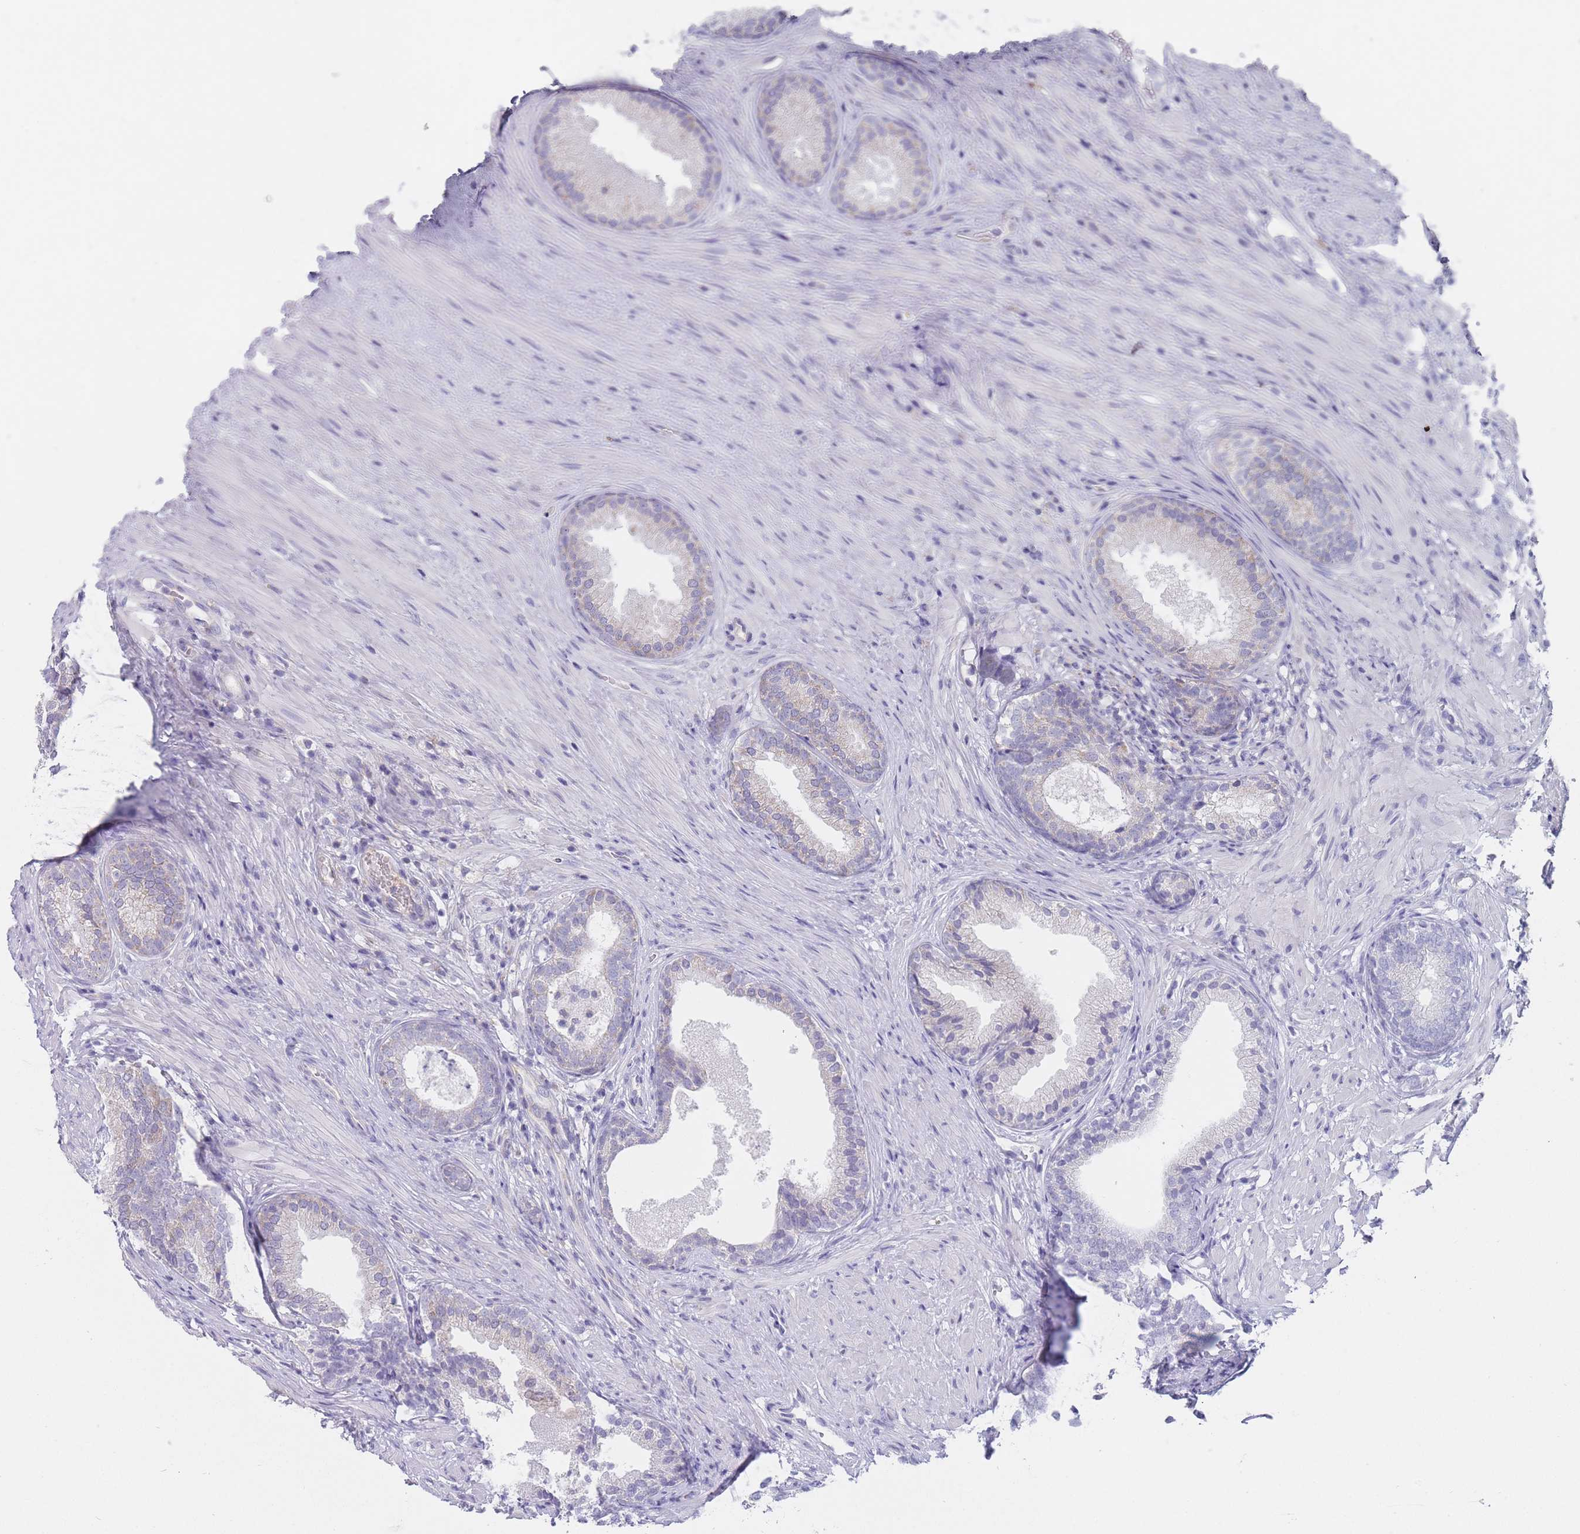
{"staining": {"intensity": "moderate", "quantity": "25%-75%", "location": "cytoplasmic/membranous"}, "tissue": "prostate", "cell_type": "Glandular cells", "image_type": "normal", "snomed": [{"axis": "morphology", "description": "Normal tissue, NOS"}, {"axis": "topography", "description": "Prostate"}], "caption": "Immunohistochemistry (IHC) photomicrograph of normal prostate stained for a protein (brown), which demonstrates medium levels of moderate cytoplasmic/membranous expression in approximately 25%-75% of glandular cells.", "gene": "MRPS14", "patient": {"sex": "male", "age": 76}}